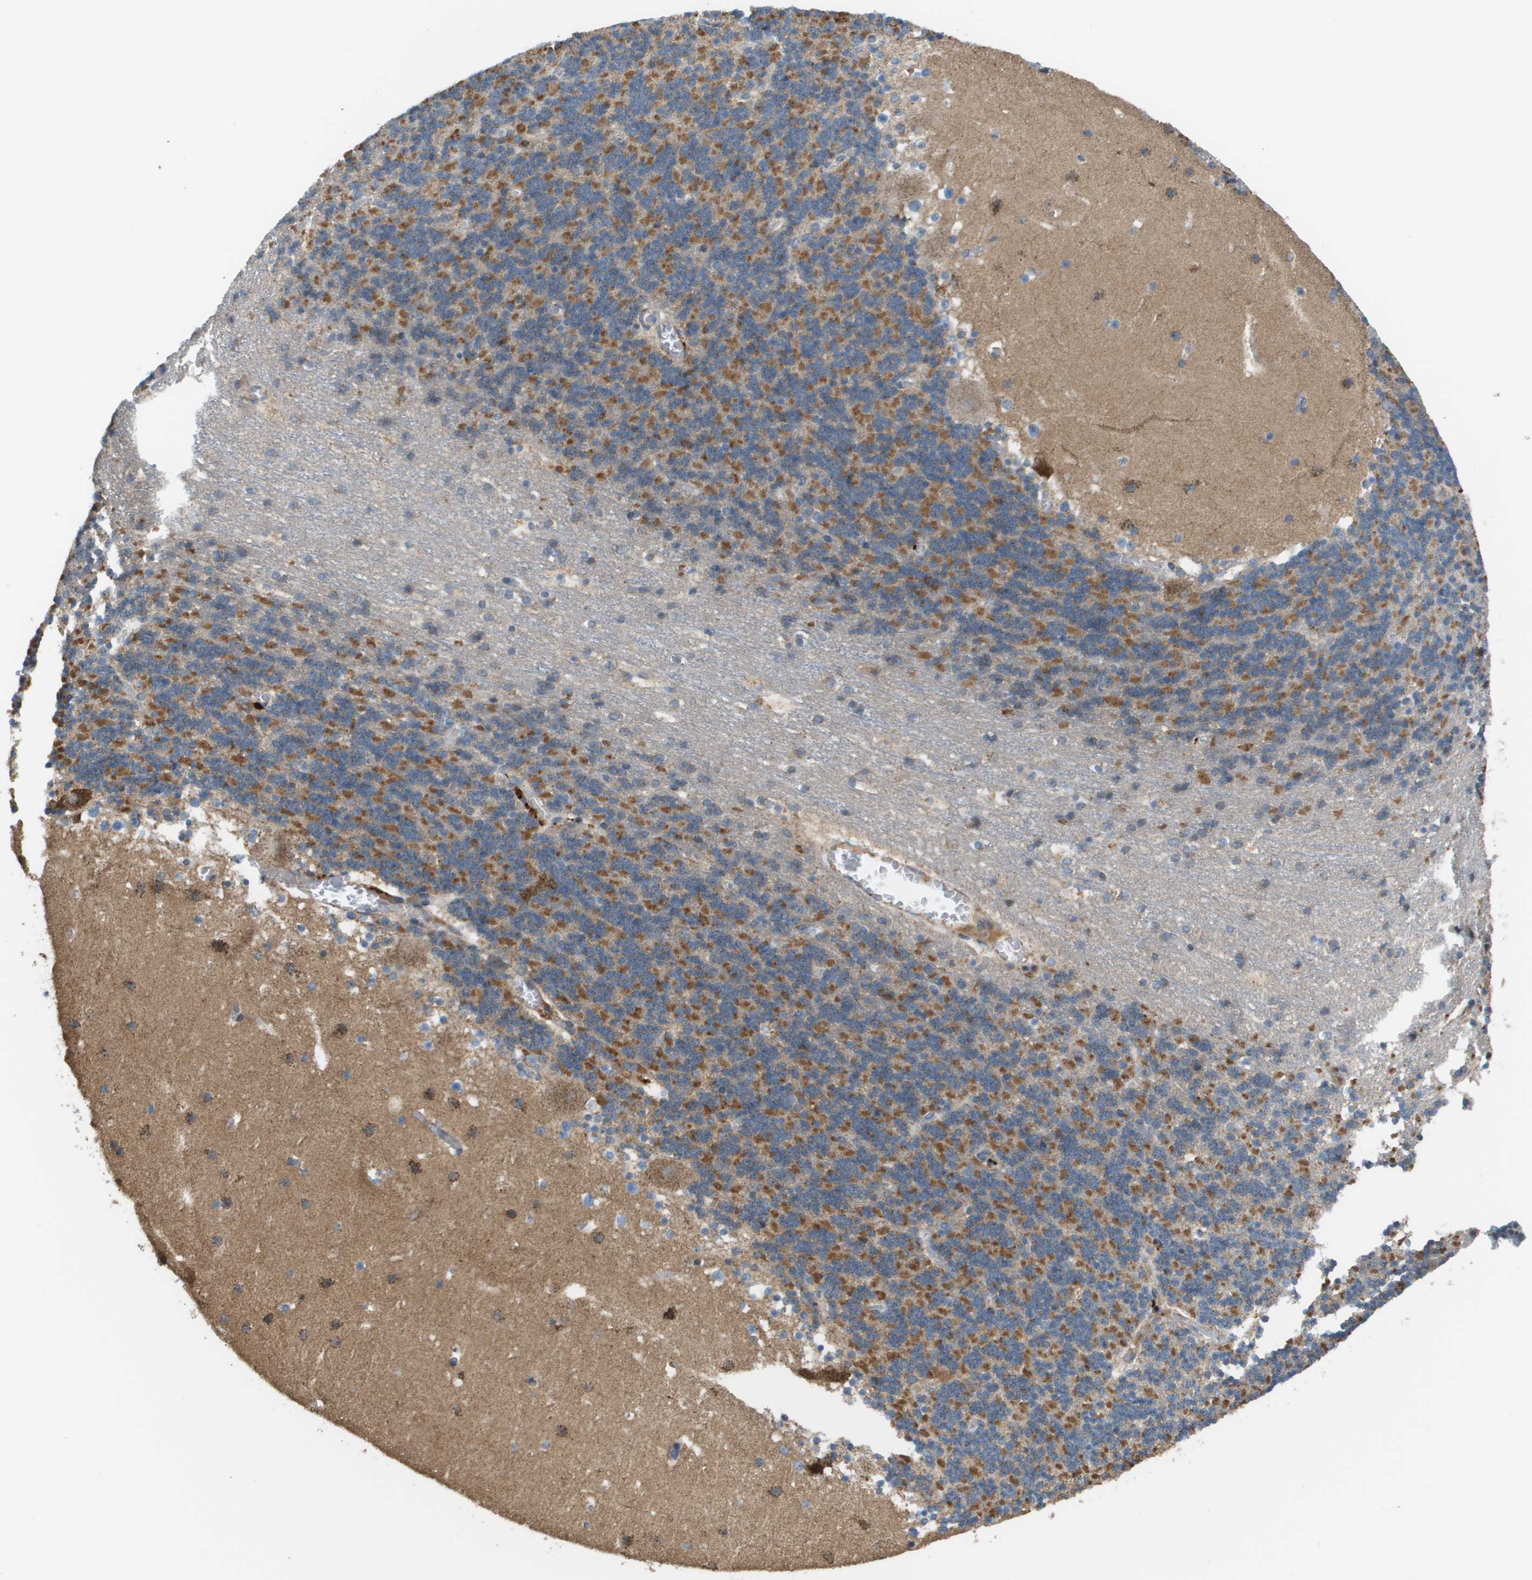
{"staining": {"intensity": "moderate", "quantity": "25%-75%", "location": "cytoplasmic/membranous"}, "tissue": "cerebellum", "cell_type": "Cells in granular layer", "image_type": "normal", "snomed": [{"axis": "morphology", "description": "Normal tissue, NOS"}, {"axis": "topography", "description": "Cerebellum"}], "caption": "A micrograph of human cerebellum stained for a protein shows moderate cytoplasmic/membranous brown staining in cells in granular layer. (Brightfield microscopy of DAB IHC at high magnification).", "gene": "NRK", "patient": {"sex": "male", "age": 45}}